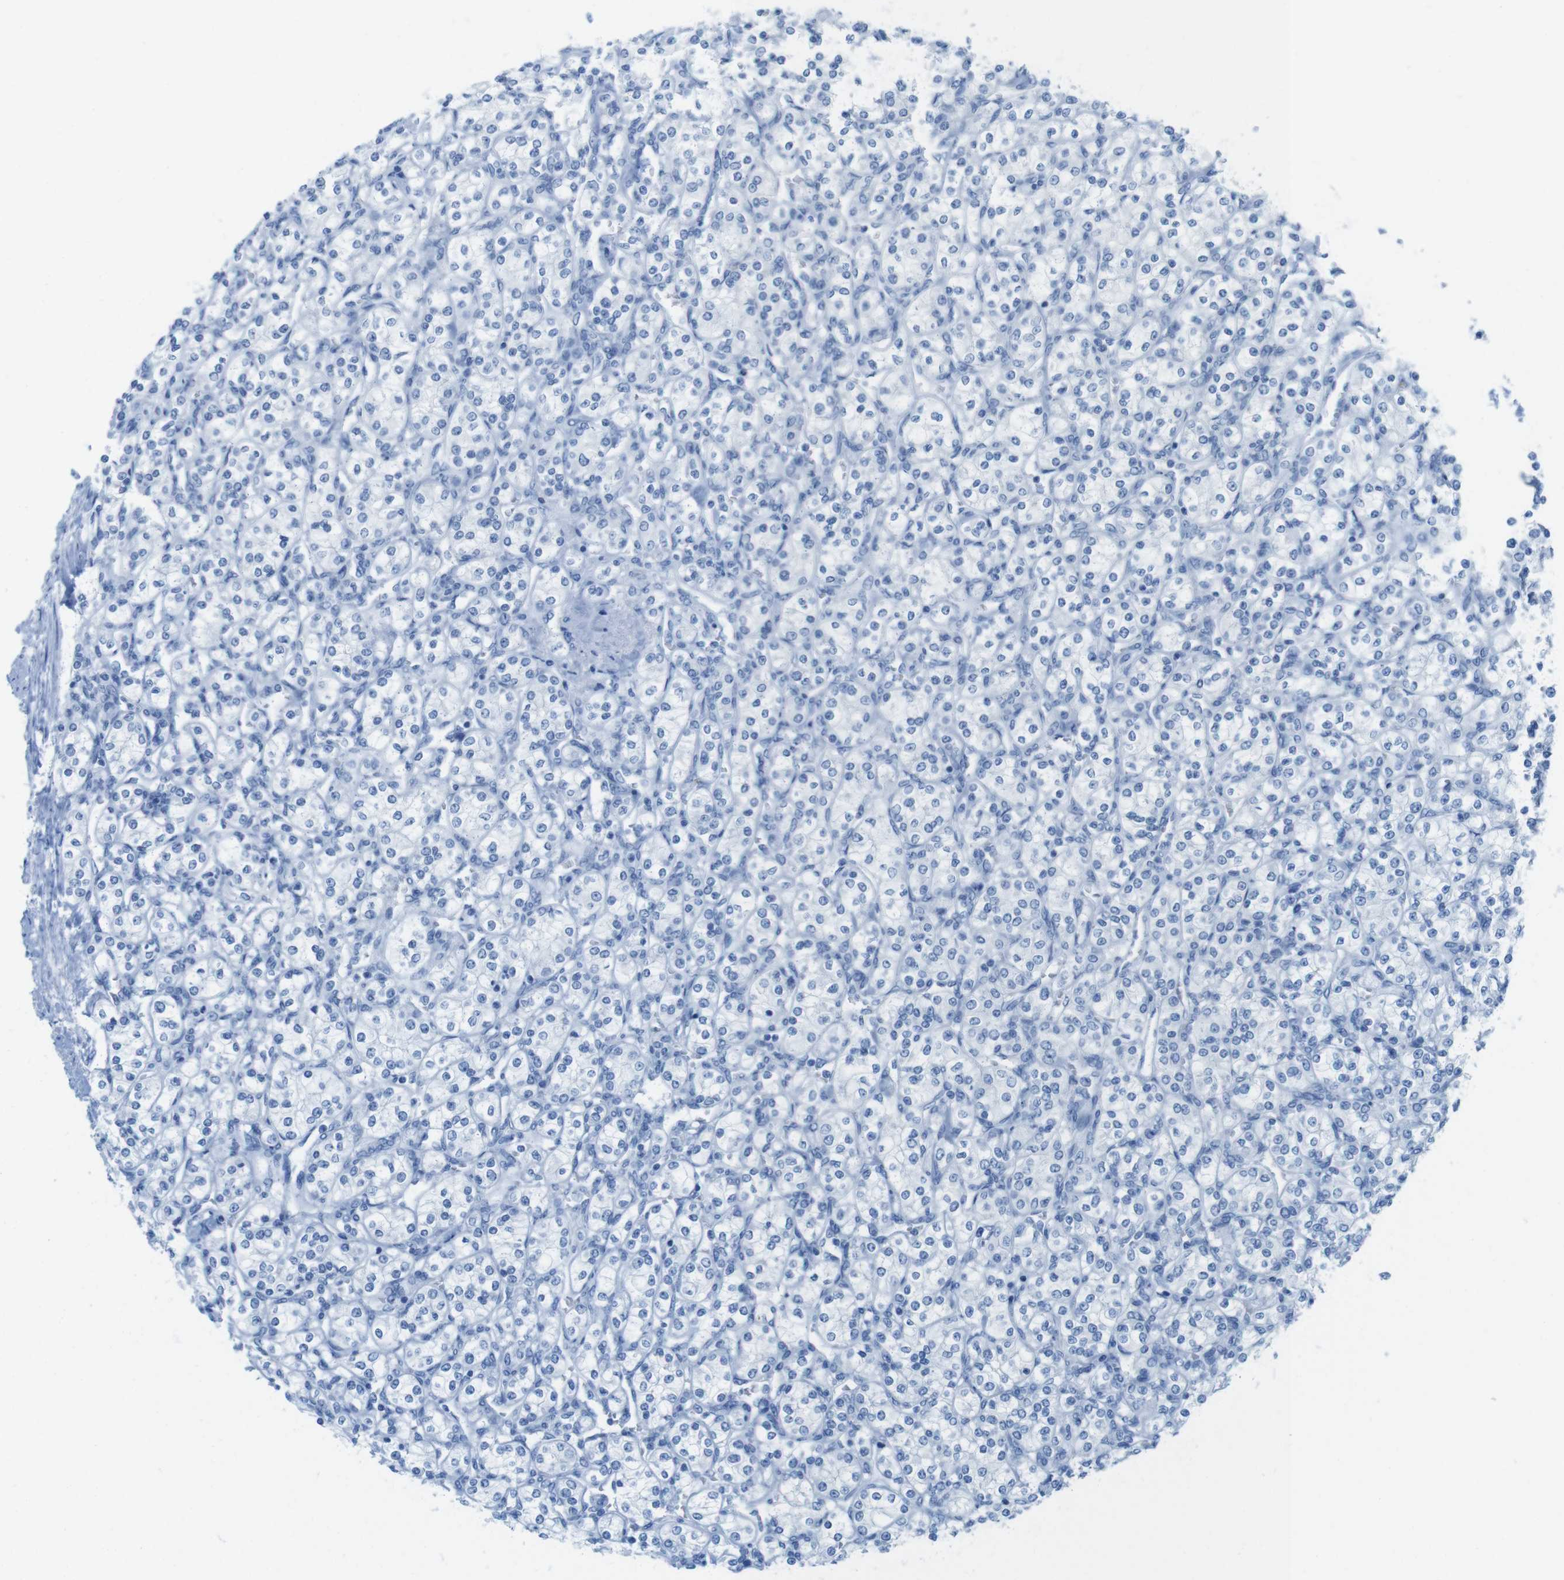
{"staining": {"intensity": "negative", "quantity": "none", "location": "none"}, "tissue": "renal cancer", "cell_type": "Tumor cells", "image_type": "cancer", "snomed": [{"axis": "morphology", "description": "Adenocarcinoma, NOS"}, {"axis": "topography", "description": "Kidney"}], "caption": "This is an immunohistochemistry image of renal cancer (adenocarcinoma). There is no expression in tumor cells.", "gene": "OPN1SW", "patient": {"sex": "male", "age": 77}}